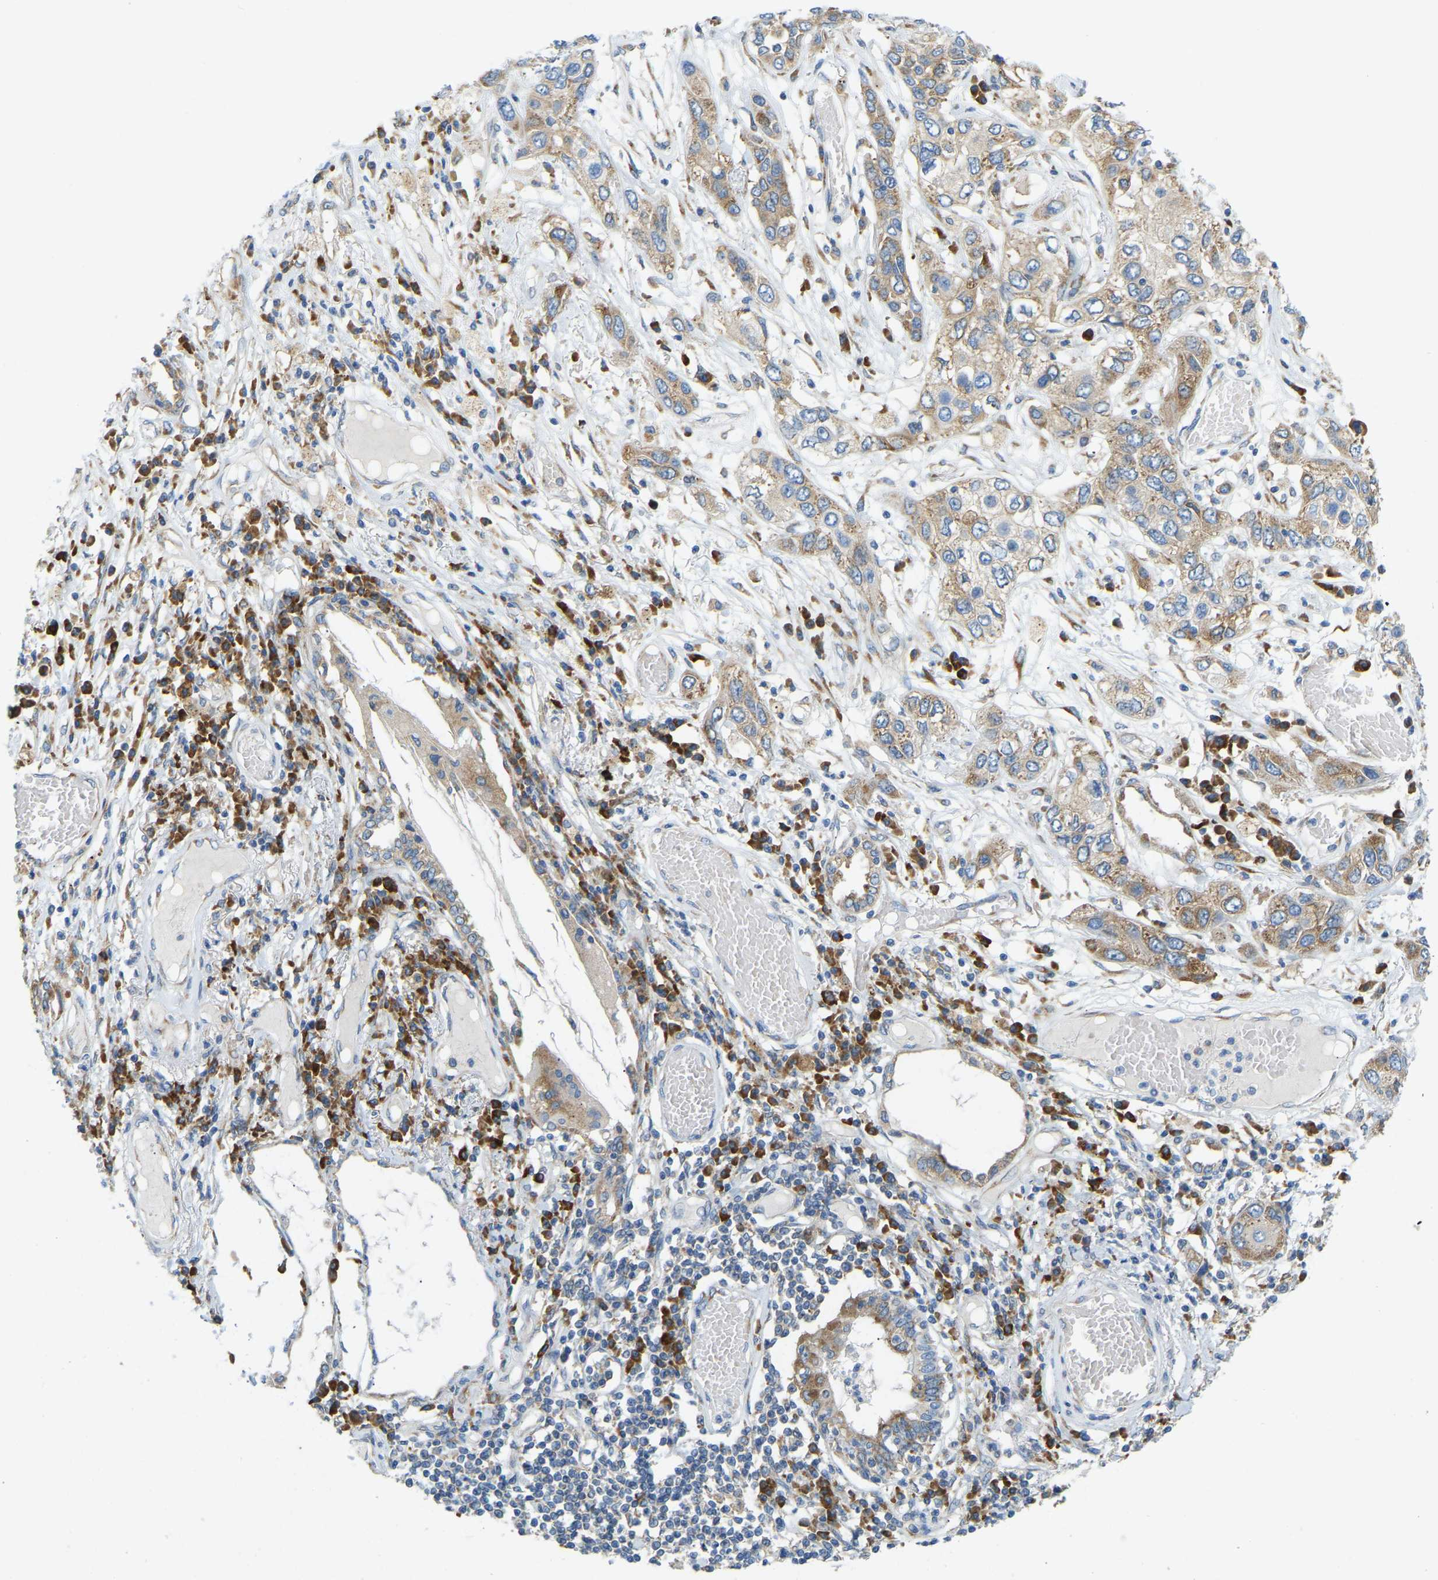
{"staining": {"intensity": "moderate", "quantity": ">75%", "location": "cytoplasmic/membranous"}, "tissue": "lung cancer", "cell_type": "Tumor cells", "image_type": "cancer", "snomed": [{"axis": "morphology", "description": "Squamous cell carcinoma, NOS"}, {"axis": "topography", "description": "Lung"}], "caption": "The image exhibits a brown stain indicating the presence of a protein in the cytoplasmic/membranous of tumor cells in lung squamous cell carcinoma.", "gene": "SND1", "patient": {"sex": "male", "age": 71}}